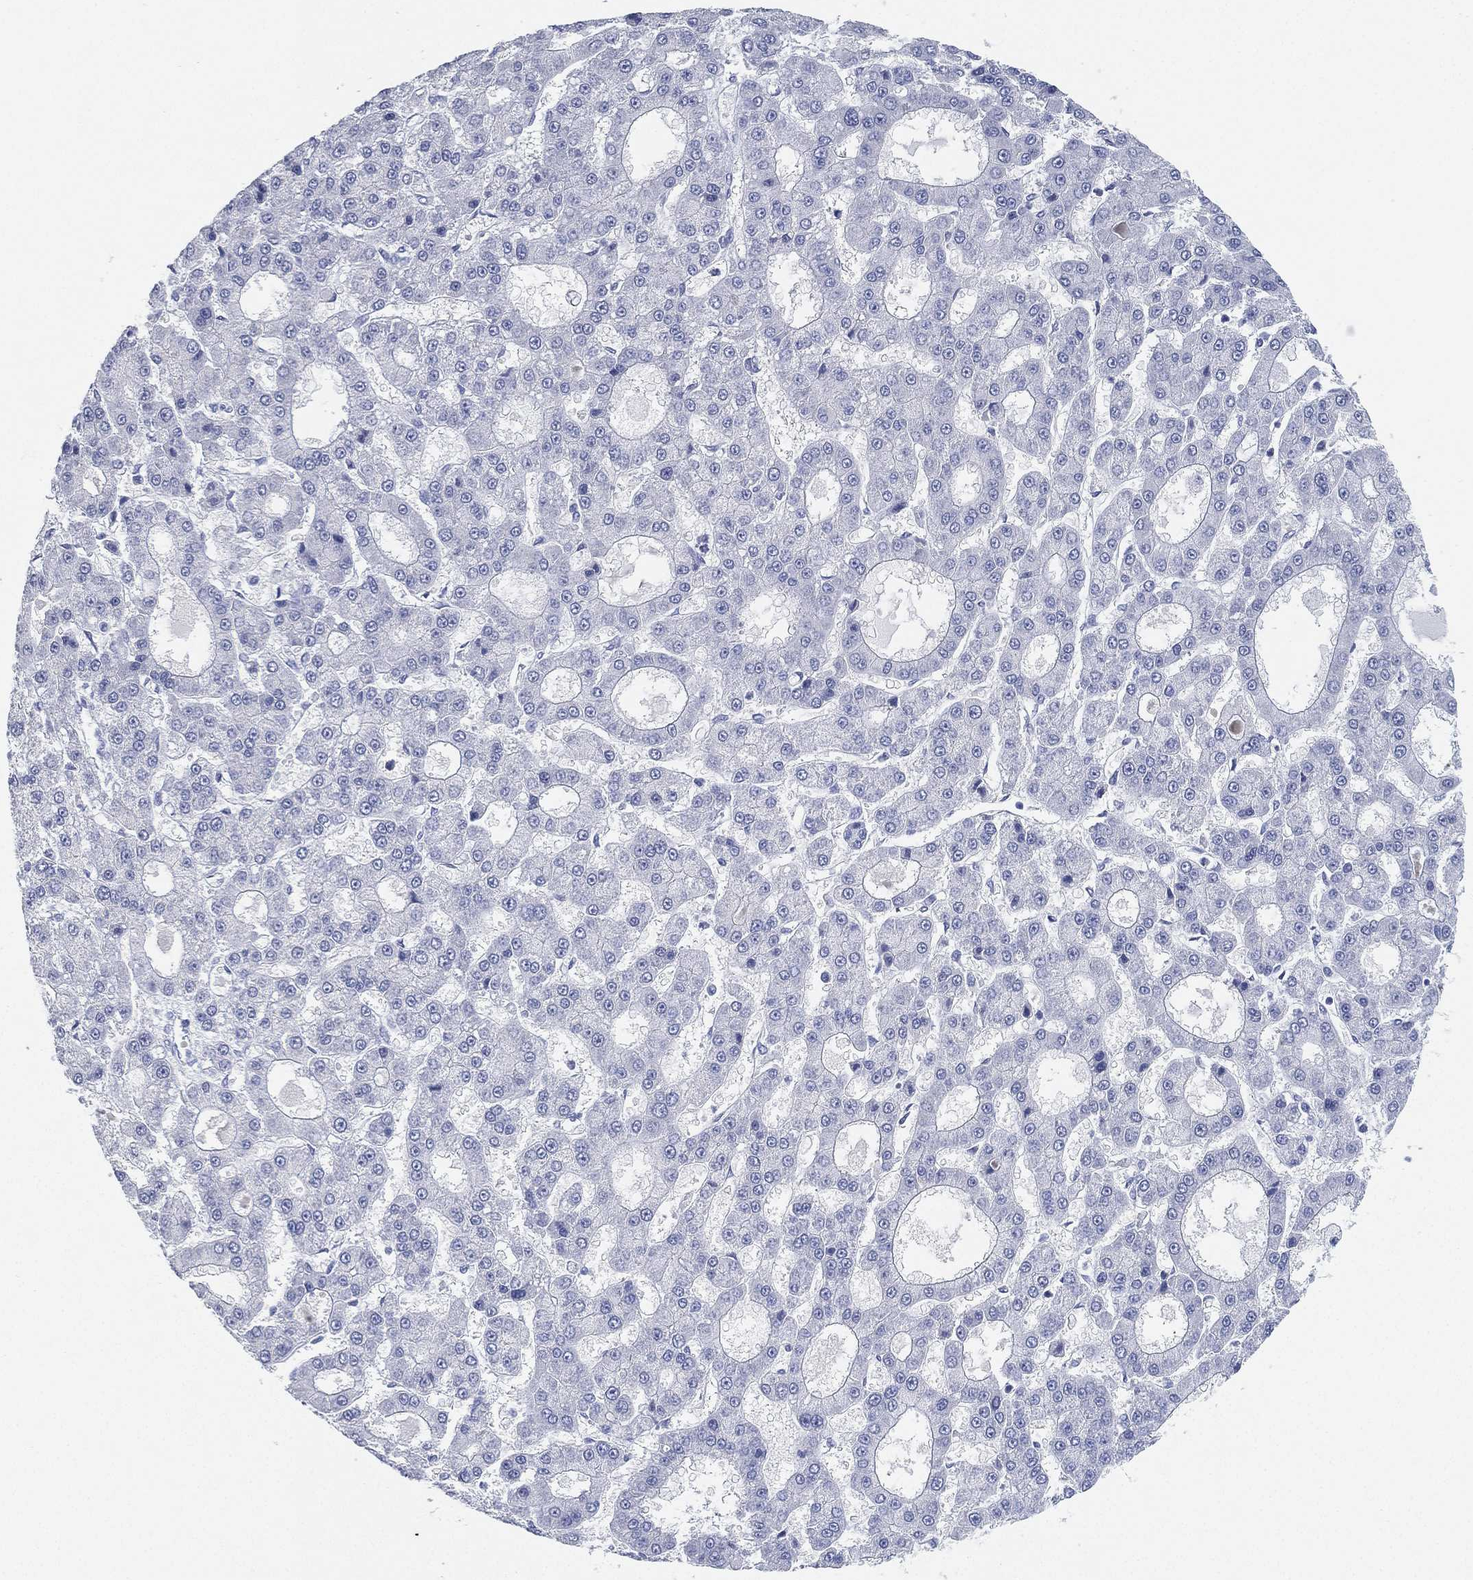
{"staining": {"intensity": "negative", "quantity": "none", "location": "none"}, "tissue": "liver cancer", "cell_type": "Tumor cells", "image_type": "cancer", "snomed": [{"axis": "morphology", "description": "Carcinoma, Hepatocellular, NOS"}, {"axis": "topography", "description": "Liver"}], "caption": "Tumor cells show no significant protein positivity in liver hepatocellular carcinoma. (Brightfield microscopy of DAB immunohistochemistry (IHC) at high magnification).", "gene": "FAM187B", "patient": {"sex": "male", "age": 70}}